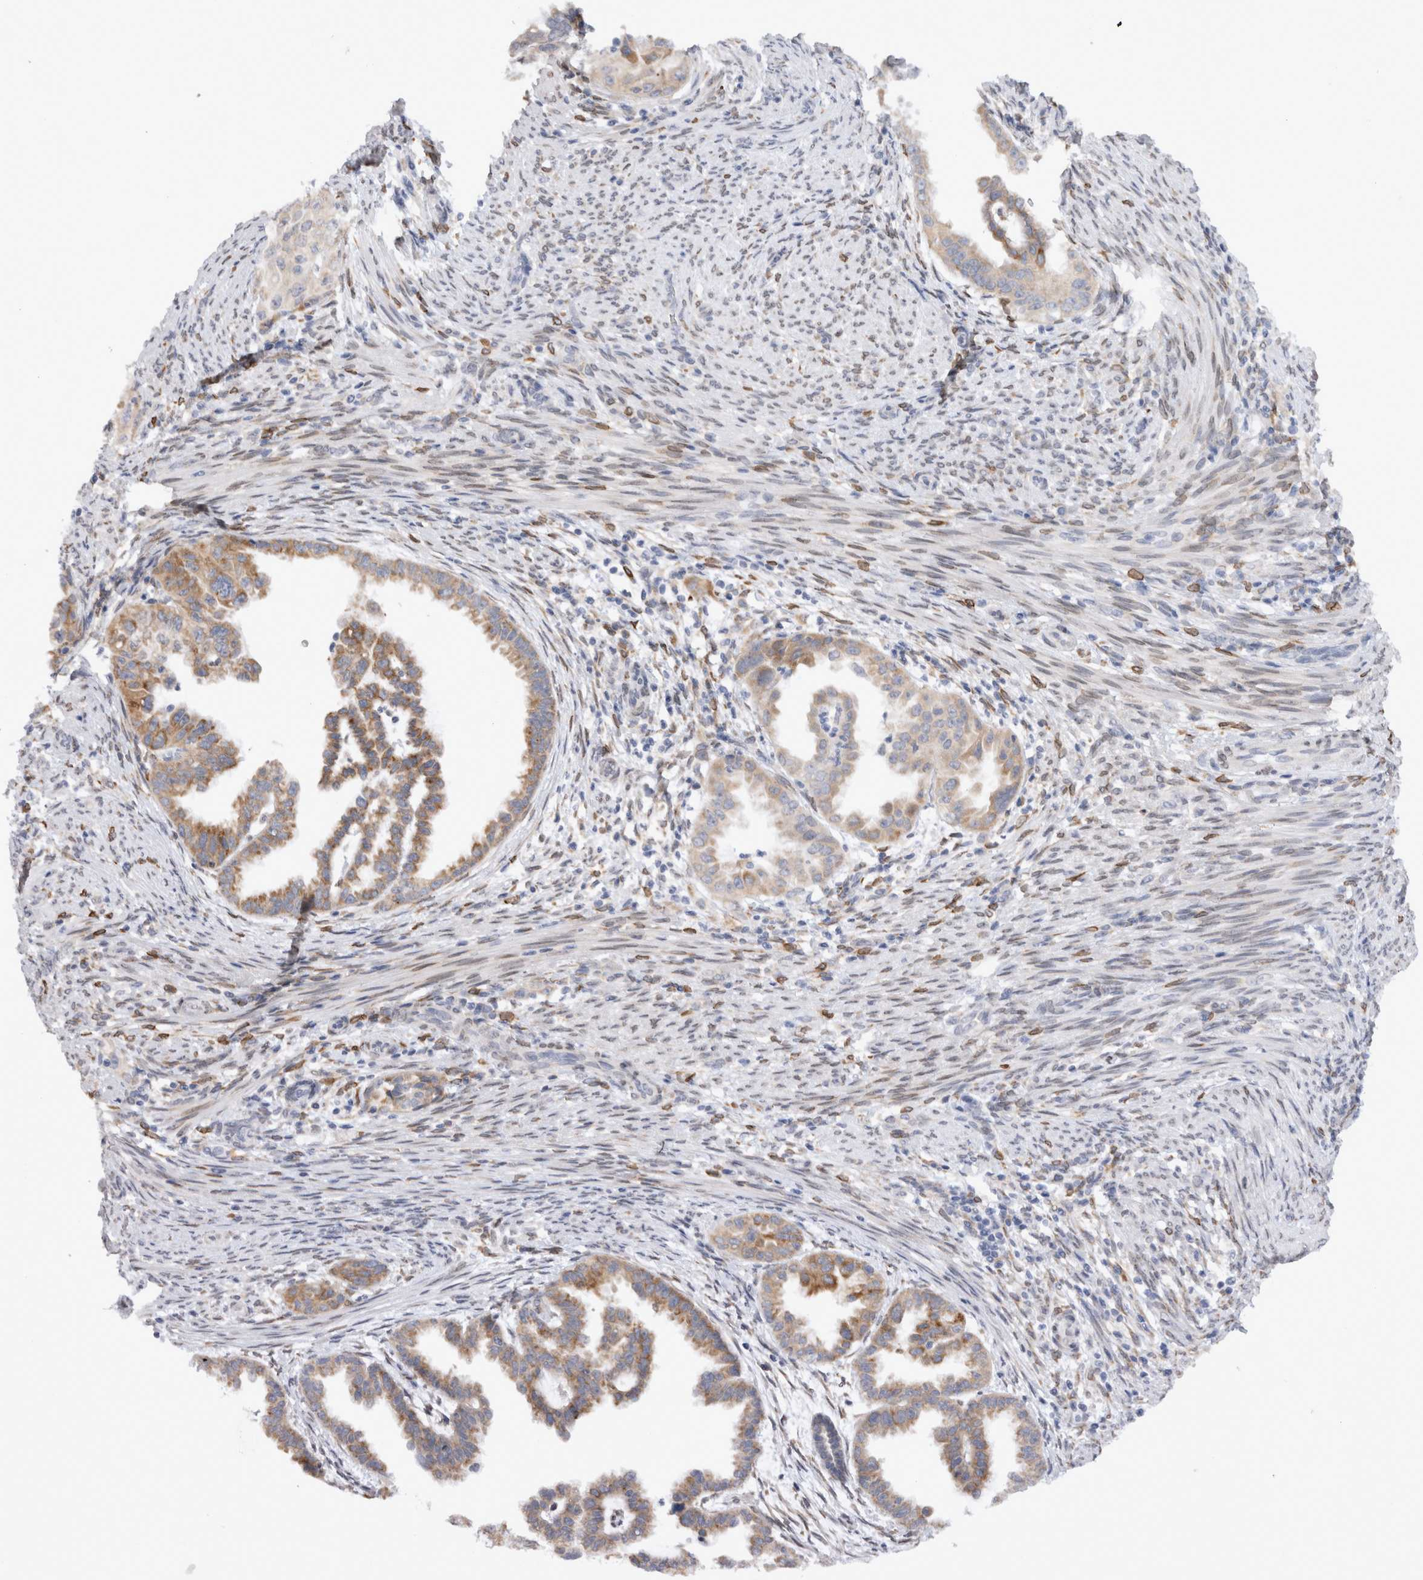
{"staining": {"intensity": "moderate", "quantity": "25%-75%", "location": "cytoplasmic/membranous"}, "tissue": "endometrial cancer", "cell_type": "Tumor cells", "image_type": "cancer", "snomed": [{"axis": "morphology", "description": "Adenocarcinoma, NOS"}, {"axis": "topography", "description": "Endometrium"}], "caption": "Endometrial cancer stained with a protein marker reveals moderate staining in tumor cells.", "gene": "VCPIP1", "patient": {"sex": "female", "age": 85}}